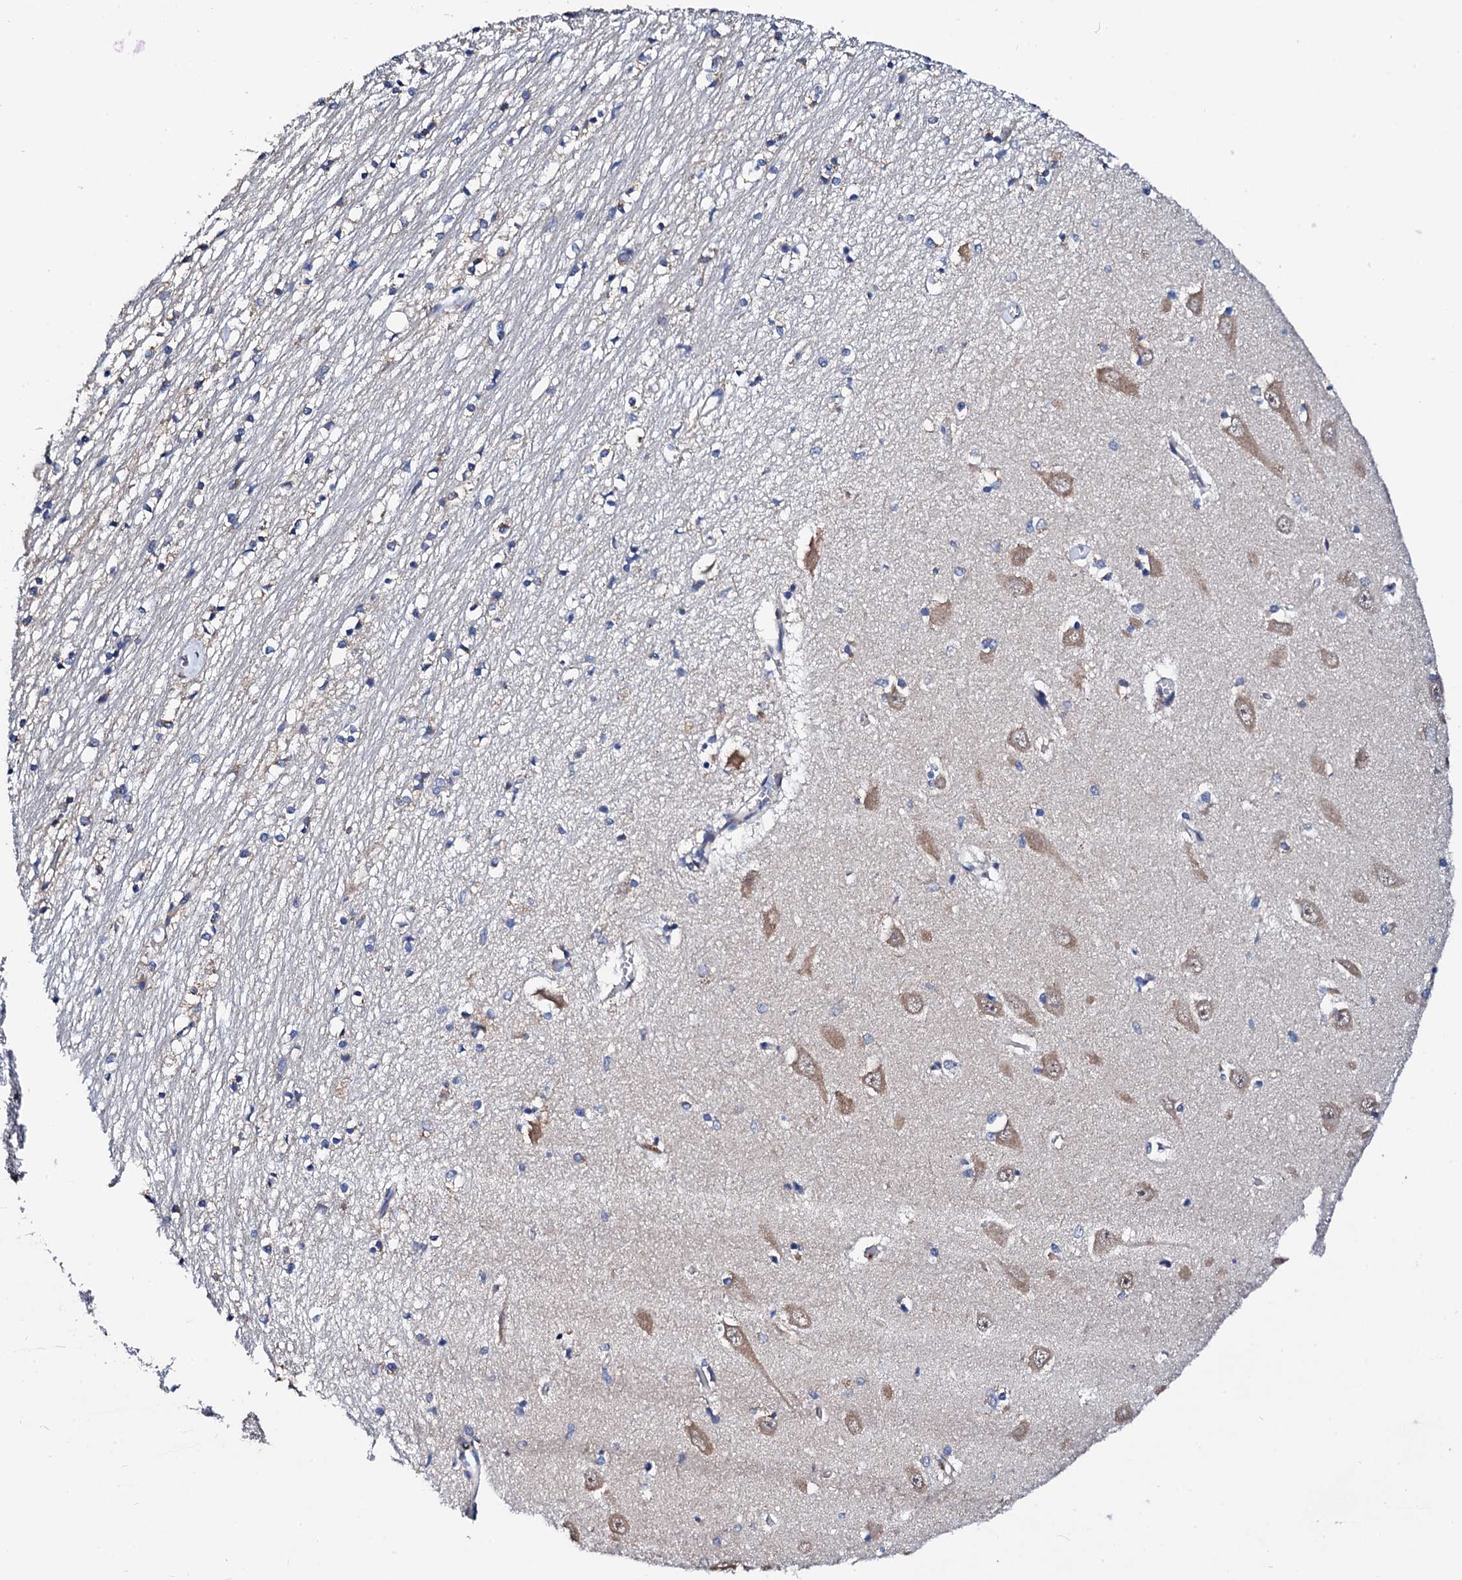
{"staining": {"intensity": "moderate", "quantity": "<25%", "location": "cytoplasmic/membranous"}, "tissue": "hippocampus", "cell_type": "Glial cells", "image_type": "normal", "snomed": [{"axis": "morphology", "description": "Normal tissue, NOS"}, {"axis": "topography", "description": "Hippocampus"}], "caption": "A micrograph of human hippocampus stained for a protein demonstrates moderate cytoplasmic/membranous brown staining in glial cells.", "gene": "COG4", "patient": {"sex": "male", "age": 70}}